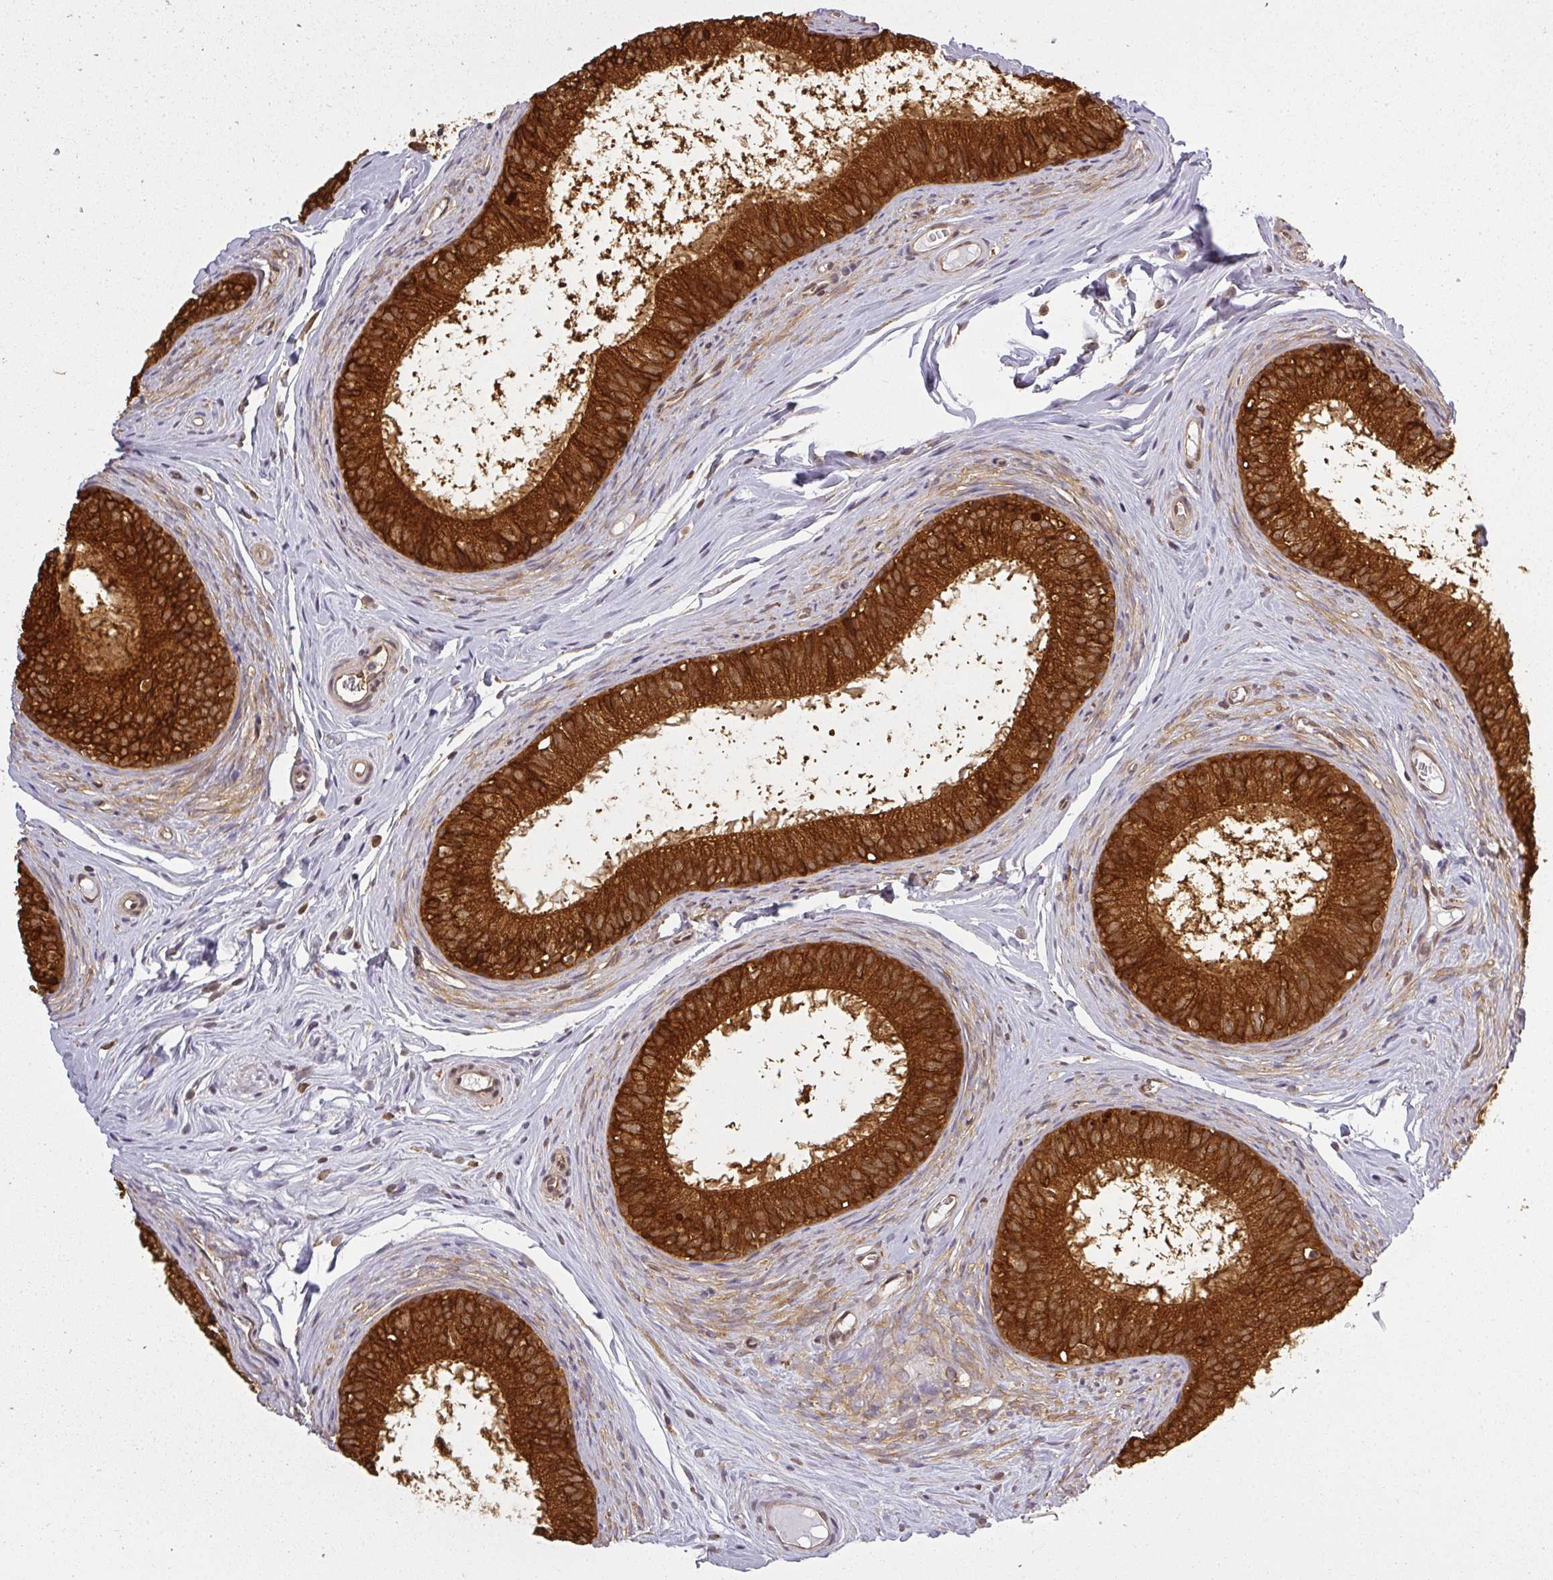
{"staining": {"intensity": "strong", "quantity": ">75%", "location": "cytoplasmic/membranous"}, "tissue": "epididymis", "cell_type": "Glandular cells", "image_type": "normal", "snomed": [{"axis": "morphology", "description": "Normal tissue, NOS"}, {"axis": "topography", "description": "Epididymis"}], "caption": "Immunohistochemistry image of benign epididymis: epididymis stained using immunohistochemistry (IHC) shows high levels of strong protein expression localized specifically in the cytoplasmic/membranous of glandular cells, appearing as a cytoplasmic/membranous brown color.", "gene": "PPP6R3", "patient": {"sex": "male", "age": 25}}